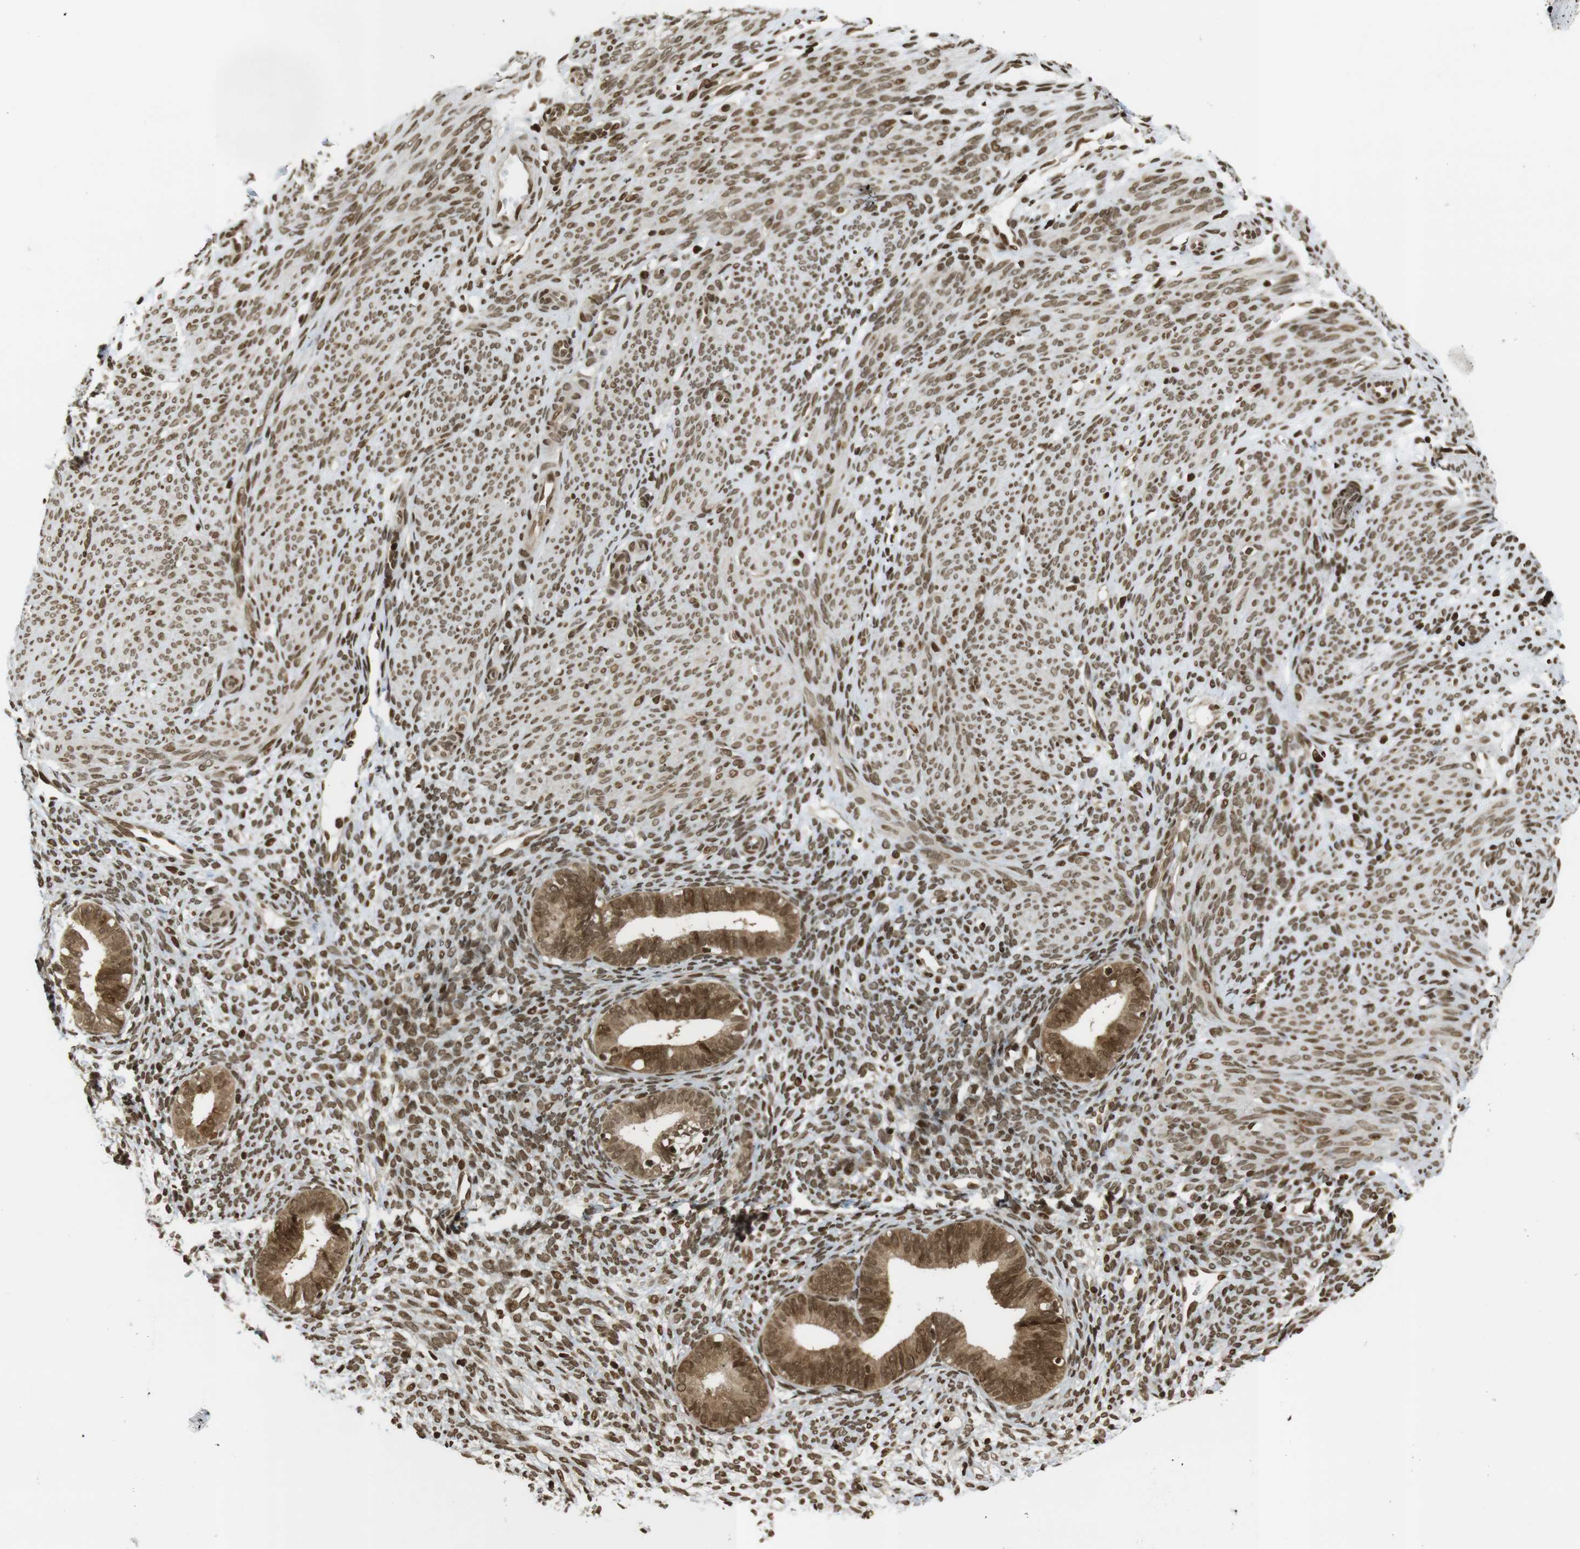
{"staining": {"intensity": "moderate", "quantity": ">75%", "location": "nuclear"}, "tissue": "endometrium", "cell_type": "Cells in endometrial stroma", "image_type": "normal", "snomed": [{"axis": "morphology", "description": "Normal tissue, NOS"}, {"axis": "morphology", "description": "Adenocarcinoma, NOS"}, {"axis": "topography", "description": "Endometrium"}, {"axis": "topography", "description": "Ovary"}], "caption": "DAB immunohistochemical staining of benign endometrium shows moderate nuclear protein positivity in approximately >75% of cells in endometrial stroma.", "gene": "RUVBL2", "patient": {"sex": "female", "age": 68}}